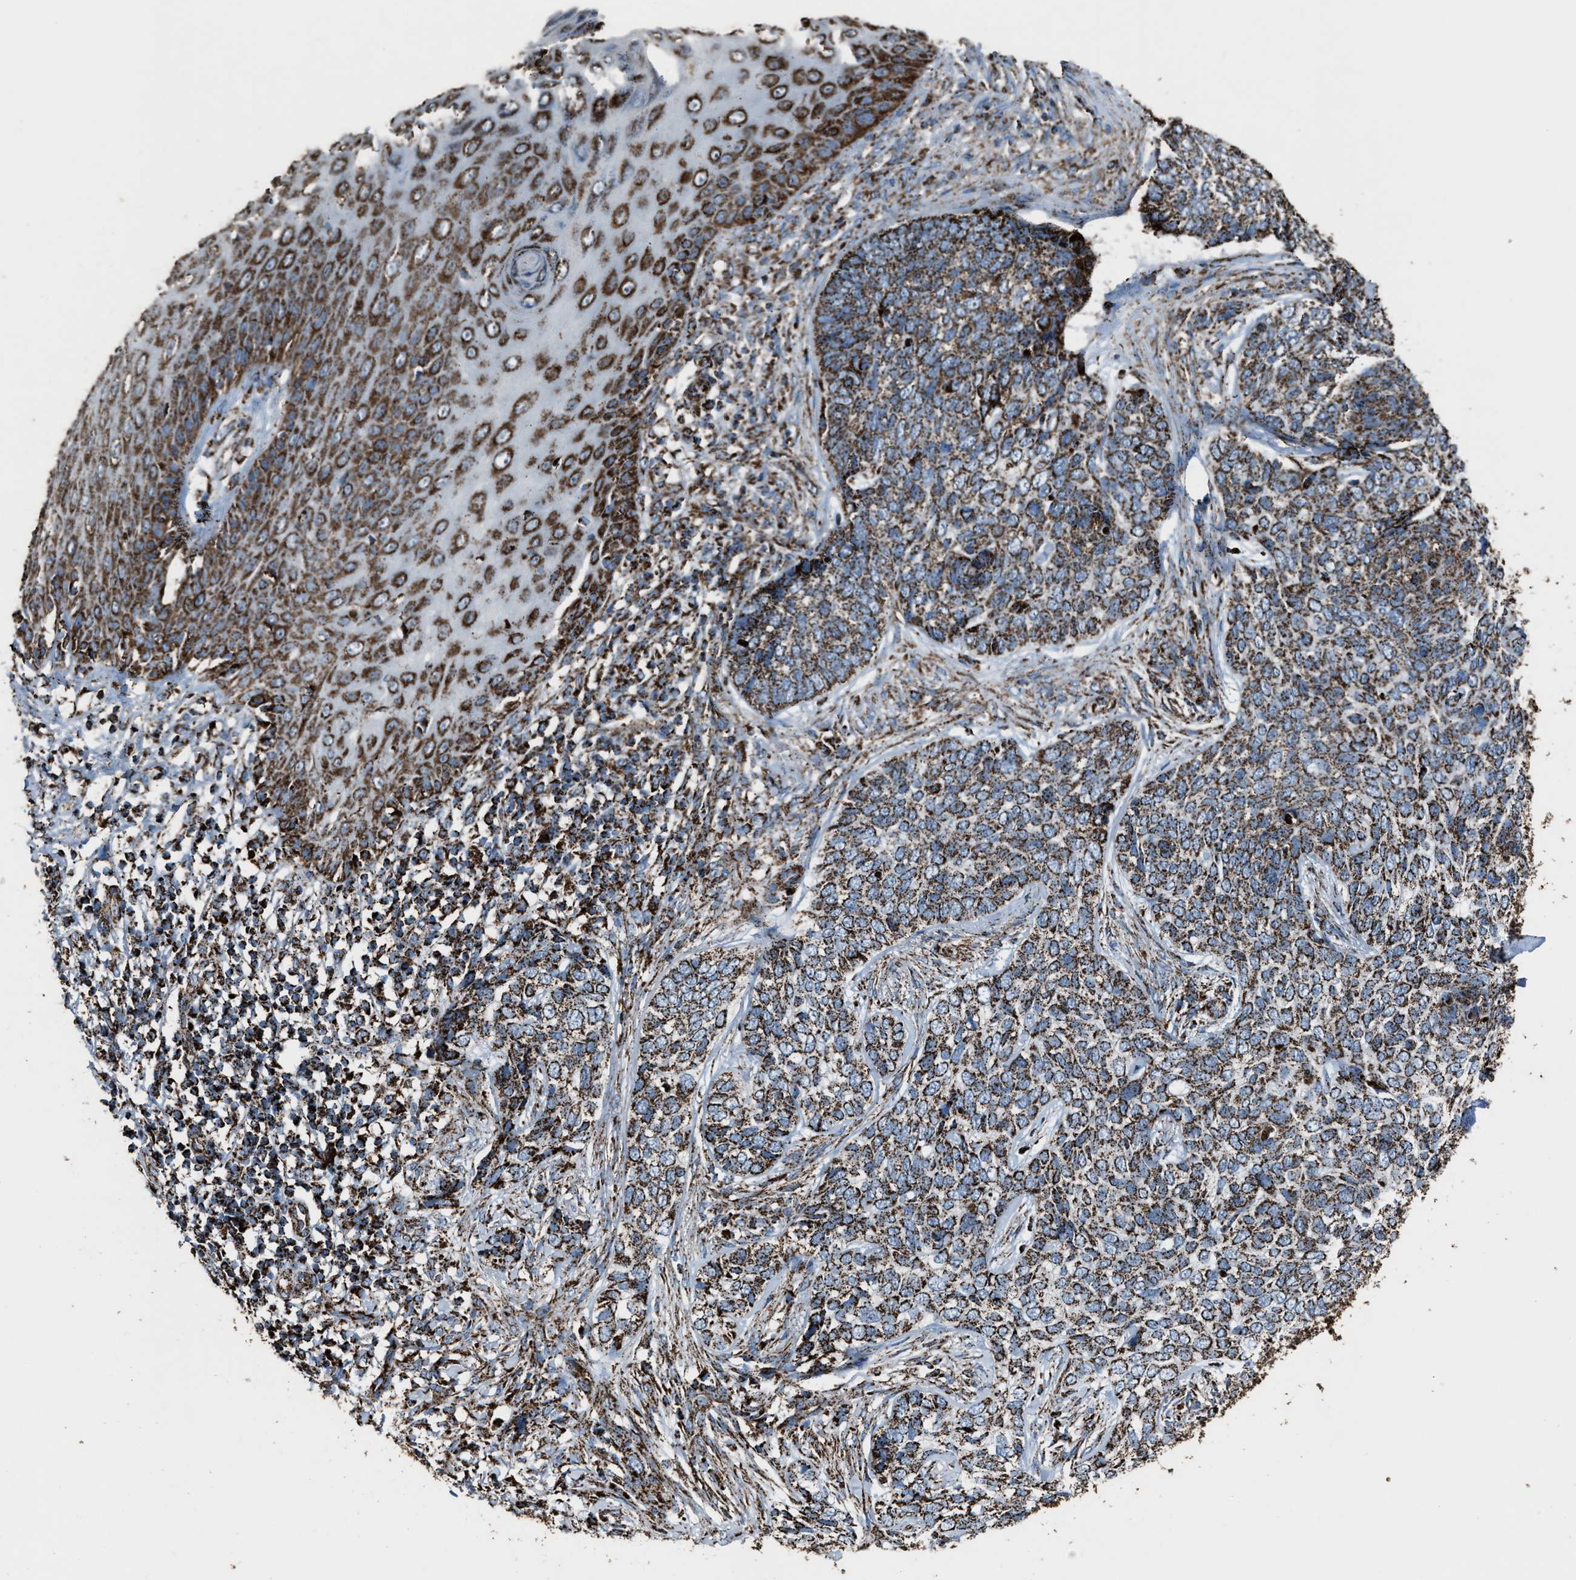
{"staining": {"intensity": "strong", "quantity": ">75%", "location": "cytoplasmic/membranous"}, "tissue": "skin cancer", "cell_type": "Tumor cells", "image_type": "cancer", "snomed": [{"axis": "morphology", "description": "Basal cell carcinoma"}, {"axis": "topography", "description": "Skin"}], "caption": "A brown stain labels strong cytoplasmic/membranous positivity of a protein in basal cell carcinoma (skin) tumor cells.", "gene": "MDH2", "patient": {"sex": "female", "age": 64}}